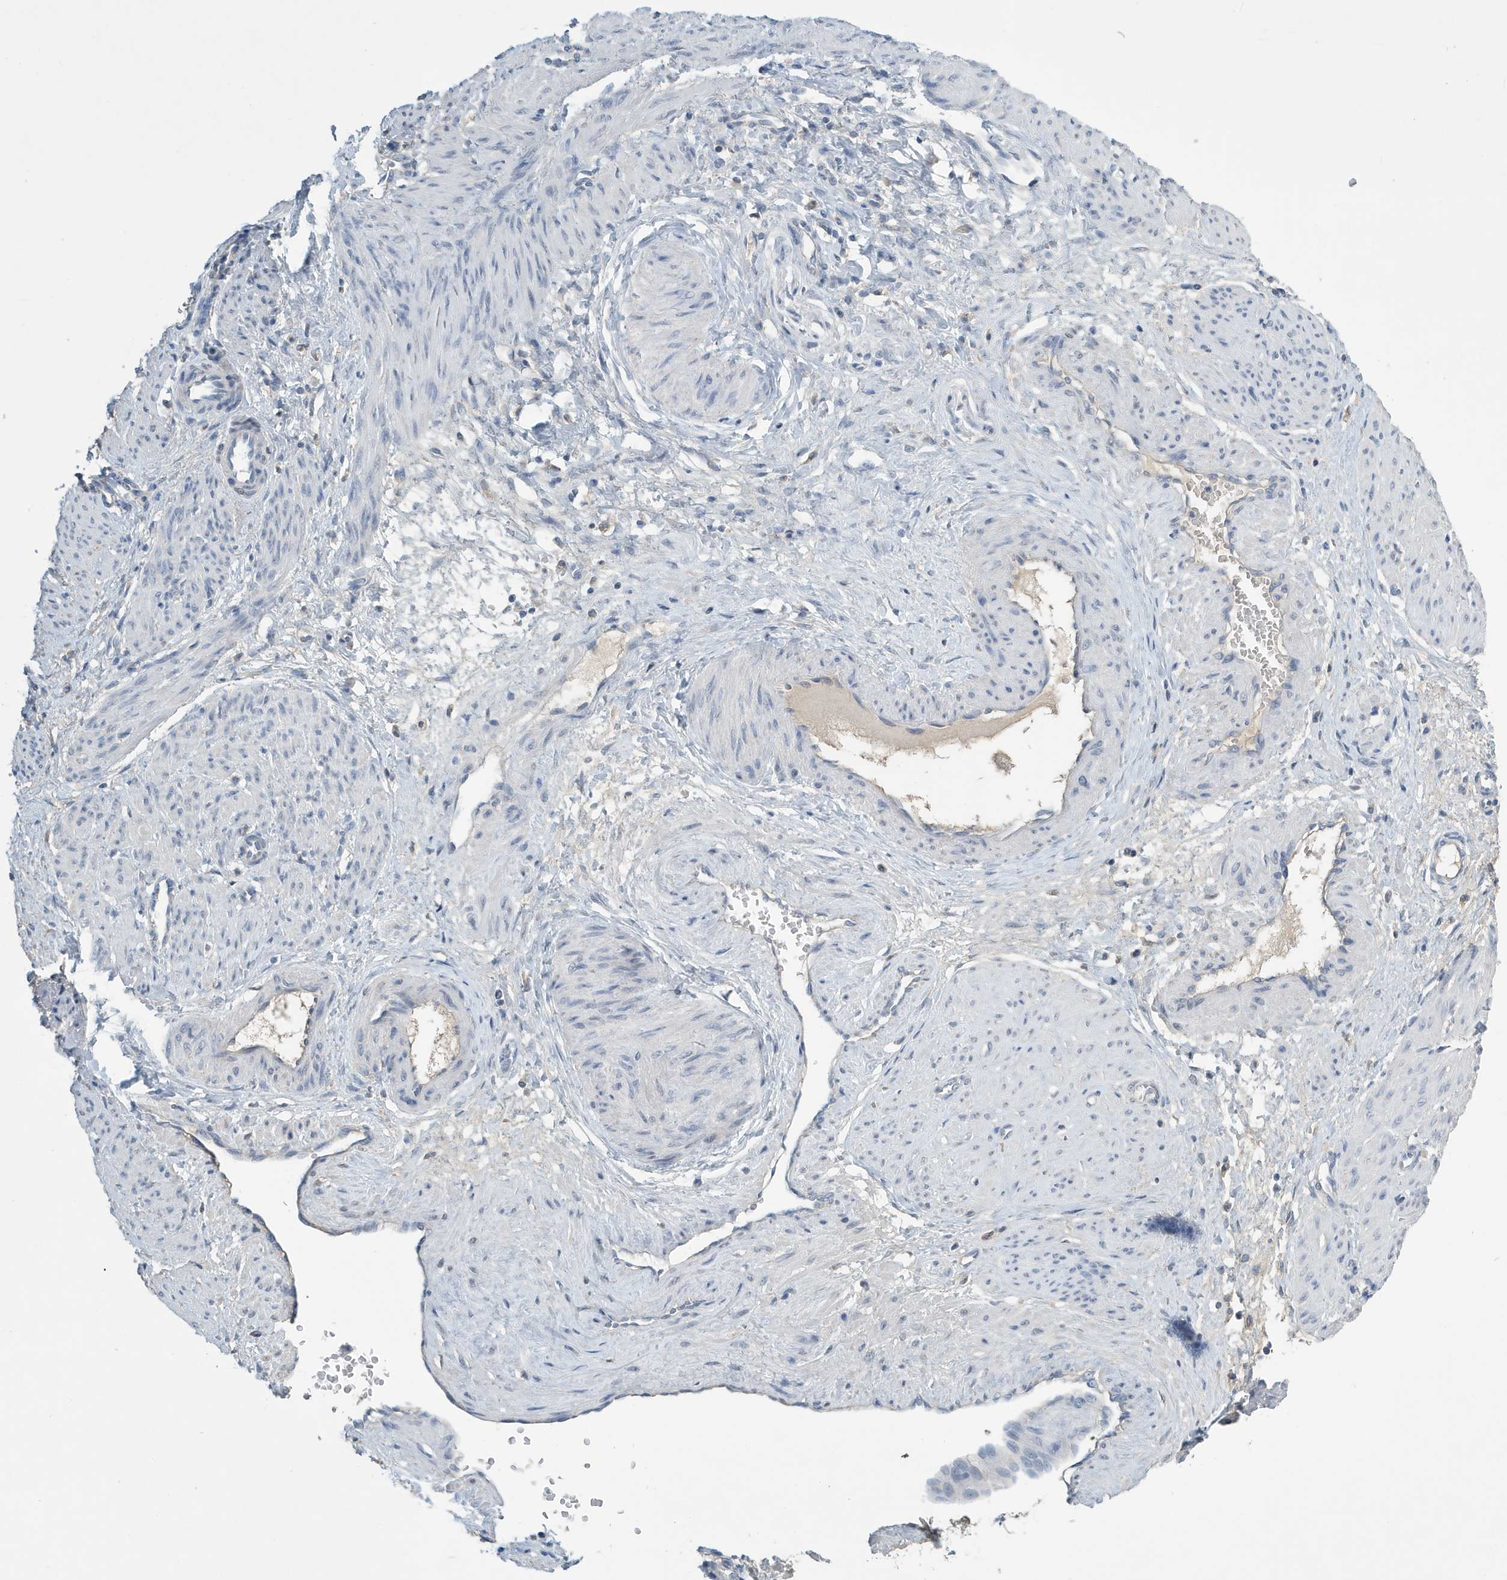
{"staining": {"intensity": "negative", "quantity": "none", "location": "none"}, "tissue": "smooth muscle", "cell_type": "Smooth muscle cells", "image_type": "normal", "snomed": [{"axis": "morphology", "description": "Normal tissue, NOS"}, {"axis": "topography", "description": "Endometrium"}], "caption": "This is an immunohistochemistry photomicrograph of normal human smooth muscle. There is no expression in smooth muscle cells.", "gene": "UGT2B4", "patient": {"sex": "female", "age": 33}}